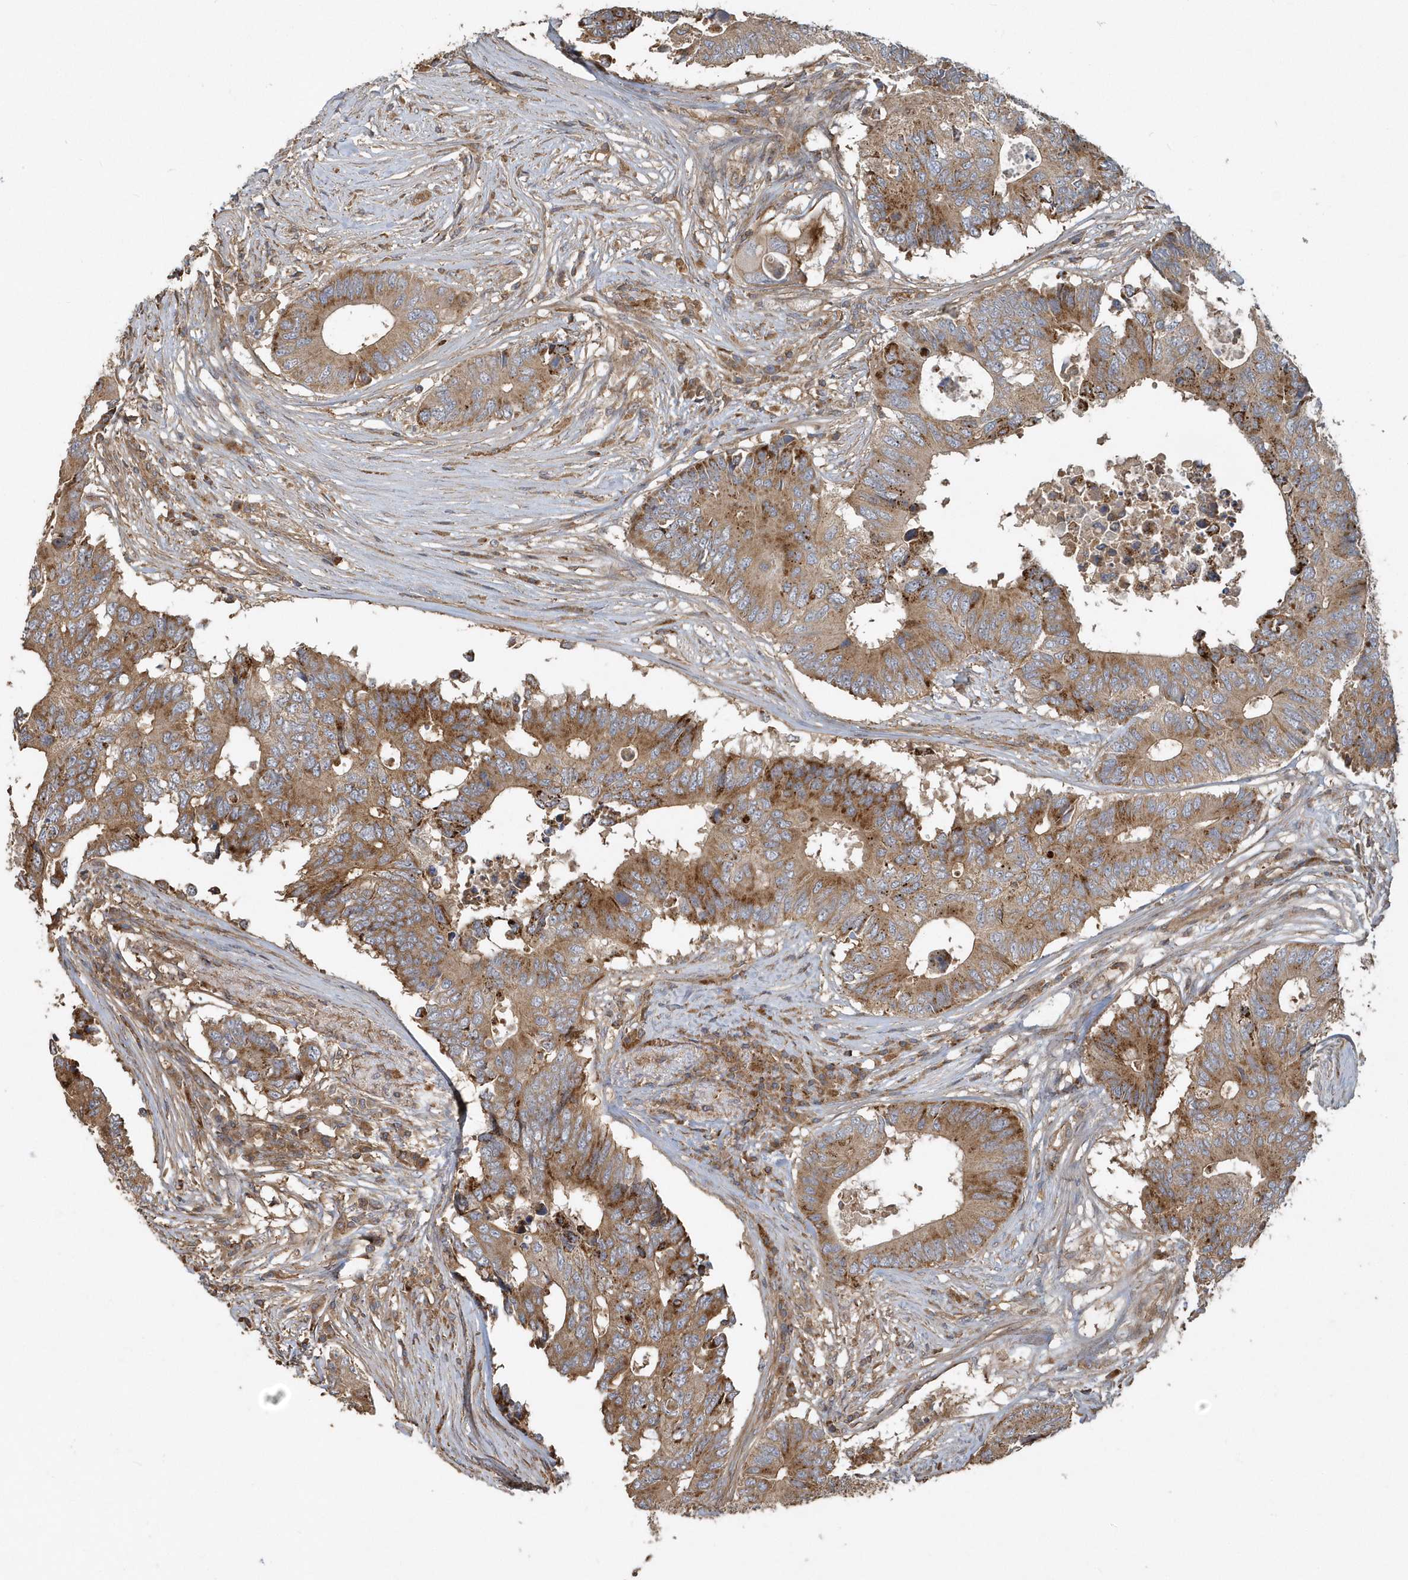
{"staining": {"intensity": "moderate", "quantity": ">75%", "location": "cytoplasmic/membranous"}, "tissue": "colorectal cancer", "cell_type": "Tumor cells", "image_type": "cancer", "snomed": [{"axis": "morphology", "description": "Adenocarcinoma, NOS"}, {"axis": "topography", "description": "Colon"}], "caption": "Tumor cells reveal medium levels of moderate cytoplasmic/membranous expression in approximately >75% of cells in human adenocarcinoma (colorectal).", "gene": "TRAIP", "patient": {"sex": "male", "age": 71}}